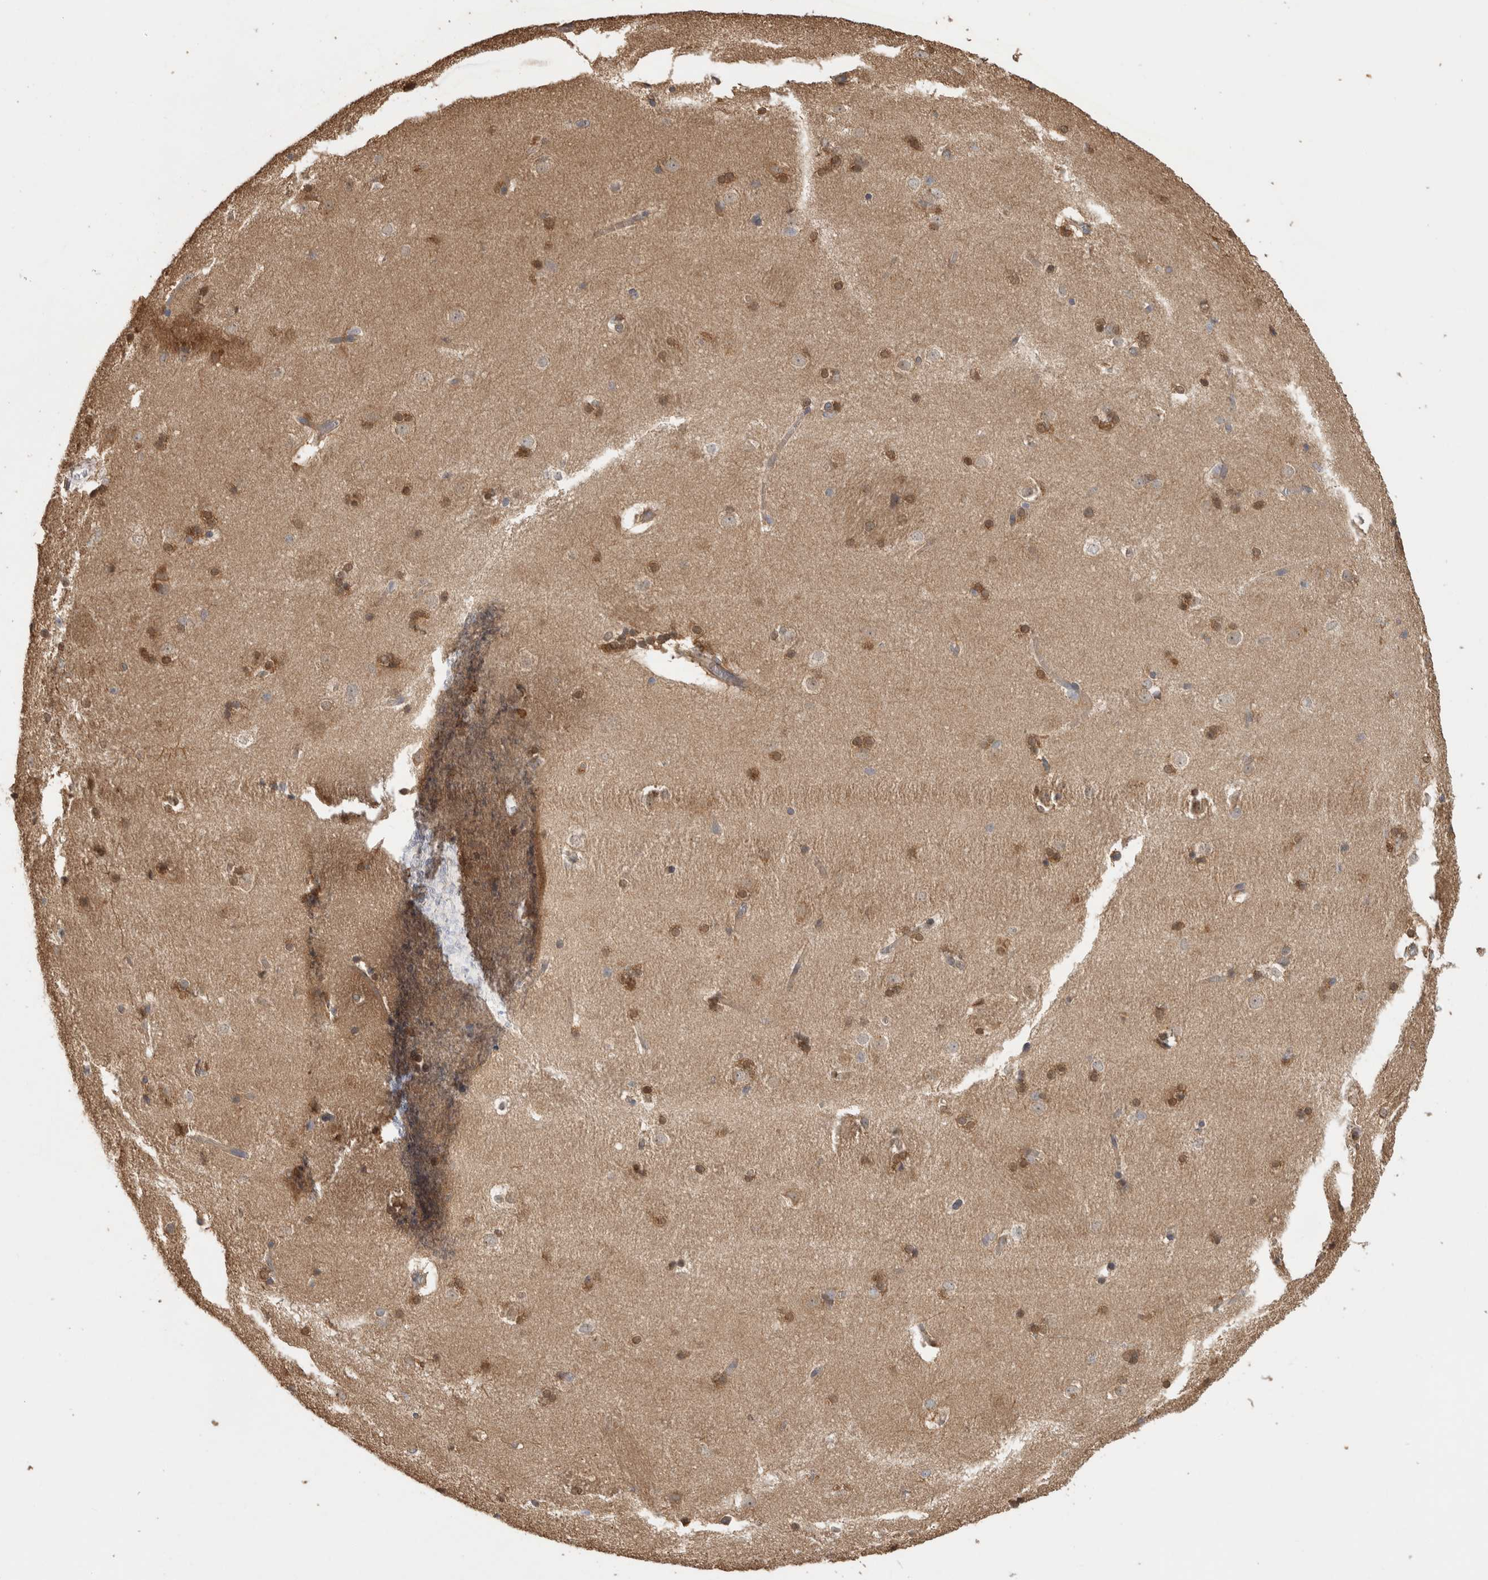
{"staining": {"intensity": "moderate", "quantity": "25%-75%", "location": "cytoplasmic/membranous"}, "tissue": "caudate", "cell_type": "Glial cells", "image_type": "normal", "snomed": [{"axis": "morphology", "description": "Normal tissue, NOS"}, {"axis": "topography", "description": "Lateral ventricle wall"}], "caption": "Moderate cytoplasmic/membranous positivity is identified in approximately 25%-75% of glial cells in unremarkable caudate. (Stains: DAB in brown, nuclei in blue, Microscopy: brightfield microscopy at high magnification).", "gene": "TBCE", "patient": {"sex": "female", "age": 19}}